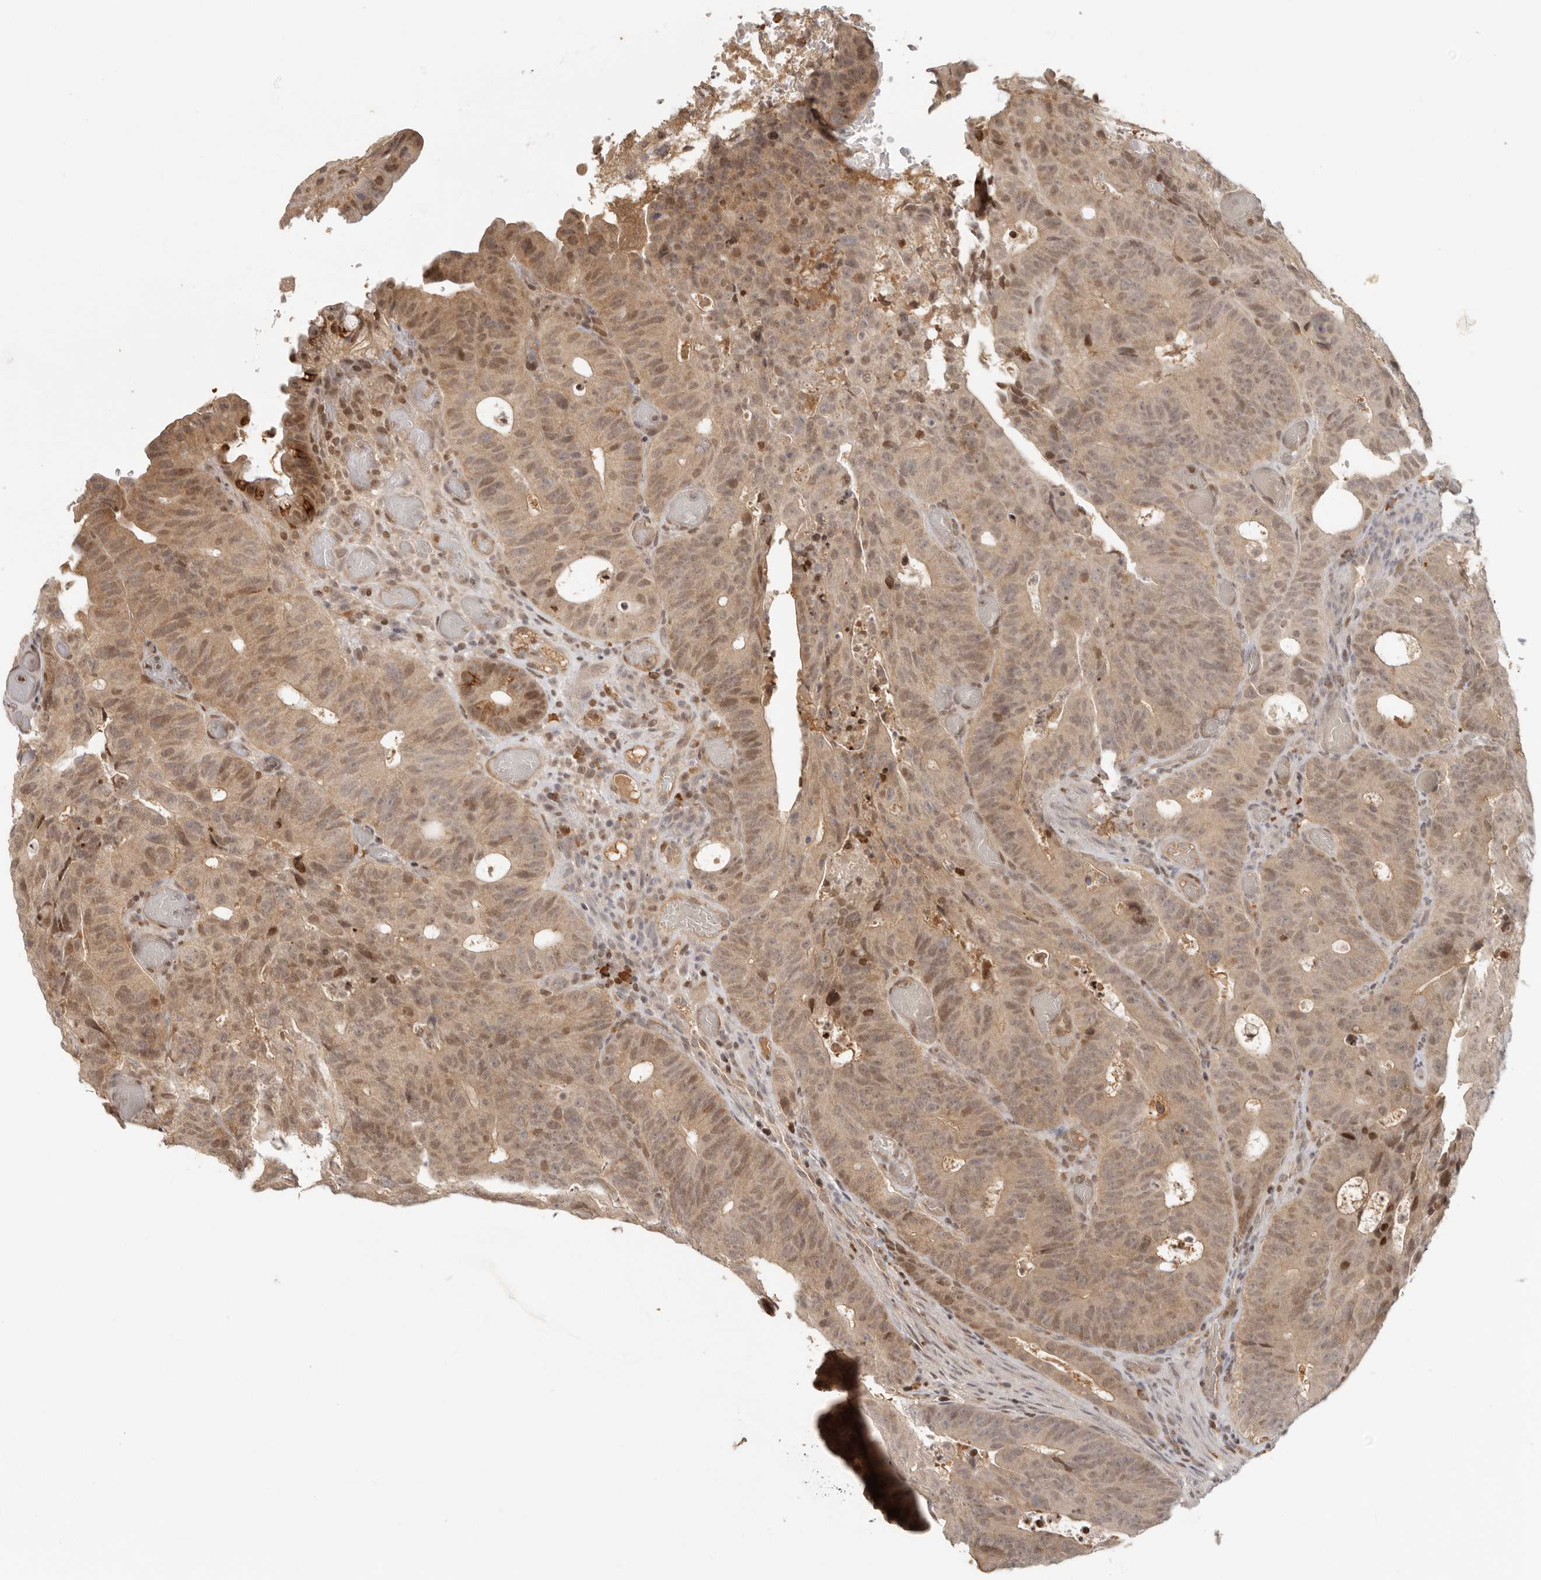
{"staining": {"intensity": "moderate", "quantity": ">75%", "location": "cytoplasmic/membranous,nuclear"}, "tissue": "colorectal cancer", "cell_type": "Tumor cells", "image_type": "cancer", "snomed": [{"axis": "morphology", "description": "Adenocarcinoma, NOS"}, {"axis": "topography", "description": "Colon"}], "caption": "The micrograph displays a brown stain indicating the presence of a protein in the cytoplasmic/membranous and nuclear of tumor cells in colorectal adenocarcinoma.", "gene": "PSMA5", "patient": {"sex": "male", "age": 87}}